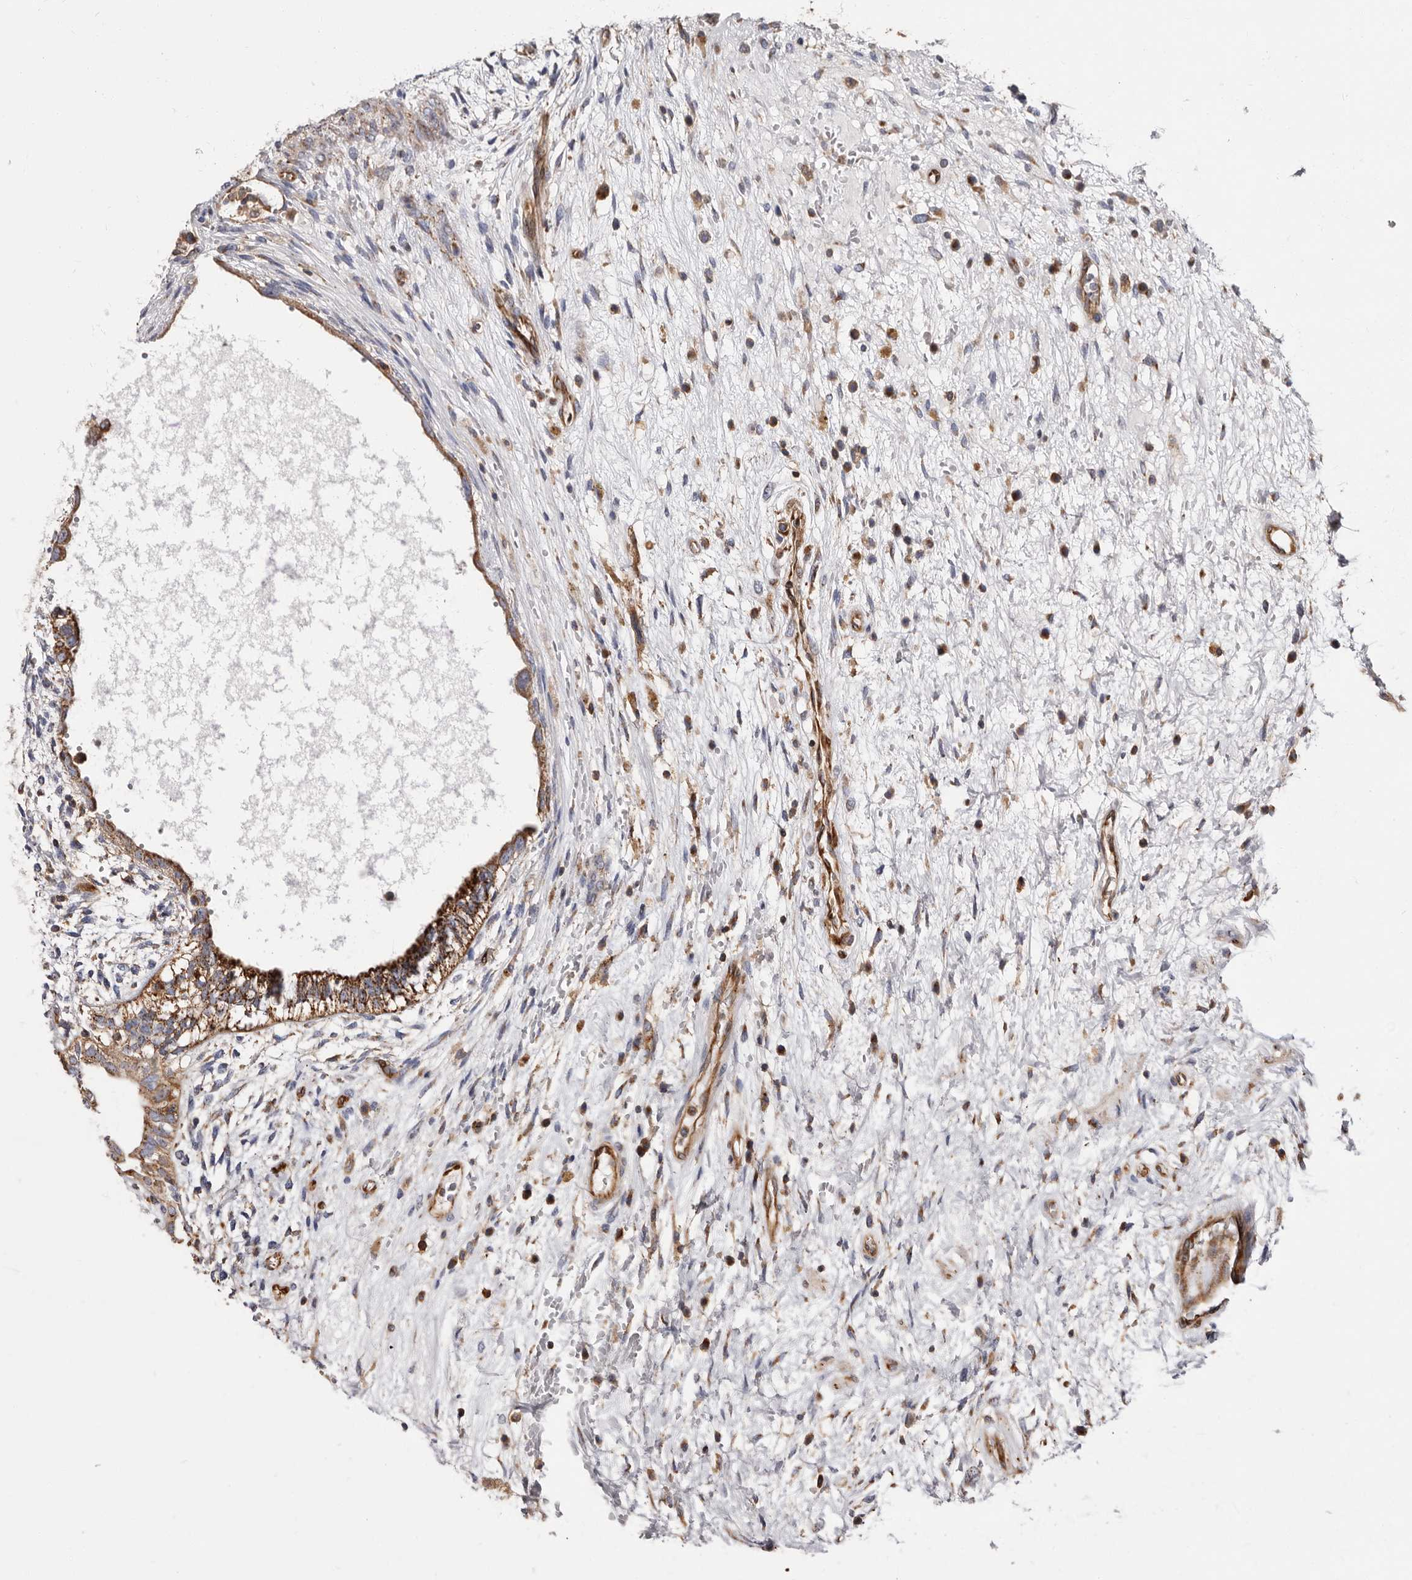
{"staining": {"intensity": "moderate", "quantity": ">75%", "location": "cytoplasmic/membranous"}, "tissue": "testis cancer", "cell_type": "Tumor cells", "image_type": "cancer", "snomed": [{"axis": "morphology", "description": "Carcinoma, Embryonal, NOS"}, {"axis": "topography", "description": "Testis"}], "caption": "This micrograph exhibits embryonal carcinoma (testis) stained with immunohistochemistry to label a protein in brown. The cytoplasmic/membranous of tumor cells show moderate positivity for the protein. Nuclei are counter-stained blue.", "gene": "COQ8B", "patient": {"sex": "male", "age": 26}}